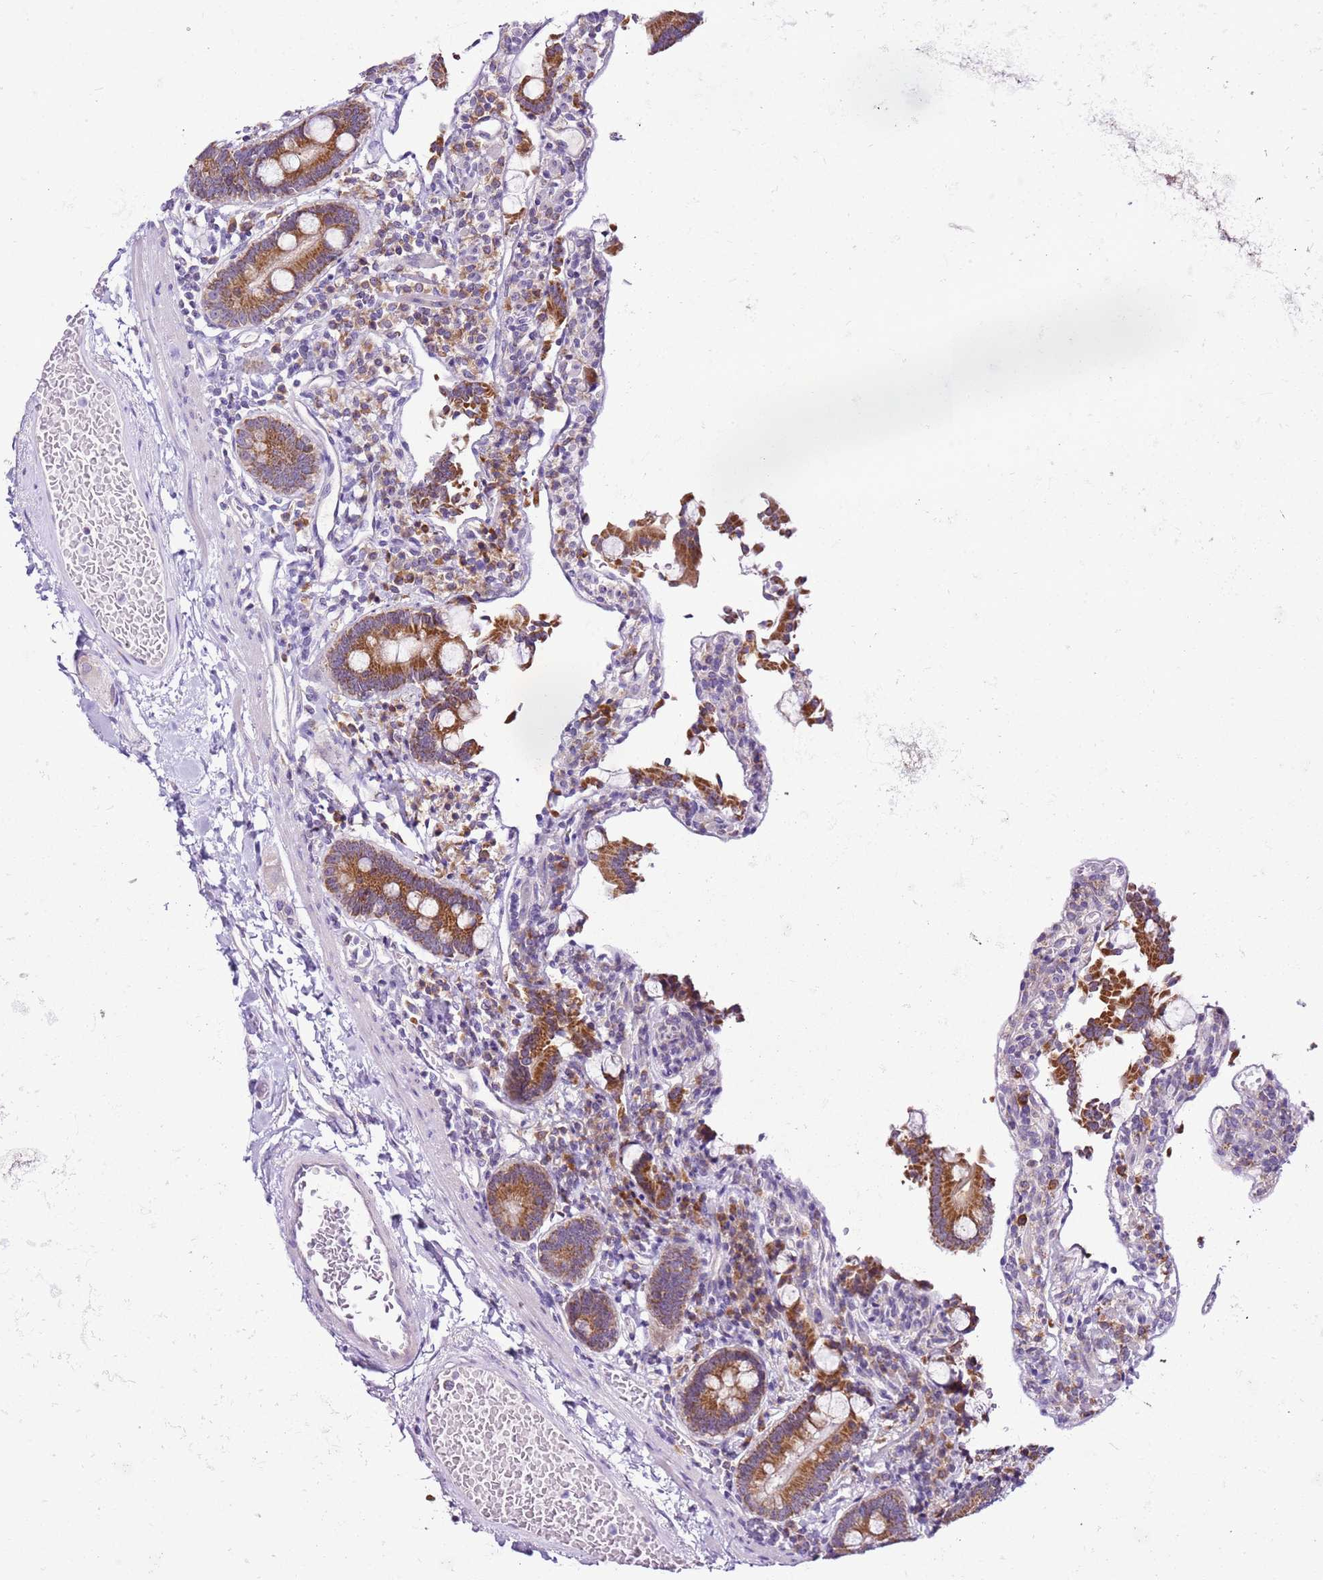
{"staining": {"intensity": "strong", "quantity": ">75%", "location": "cytoplasmic/membranous"}, "tissue": "duodenum", "cell_type": "Glandular cells", "image_type": "normal", "snomed": [{"axis": "morphology", "description": "Normal tissue, NOS"}, {"axis": "topography", "description": "Duodenum"}], "caption": "Protein staining of normal duodenum demonstrates strong cytoplasmic/membranous expression in approximately >75% of glandular cells.", "gene": "MRPL36", "patient": {"sex": "male", "age": 55}}